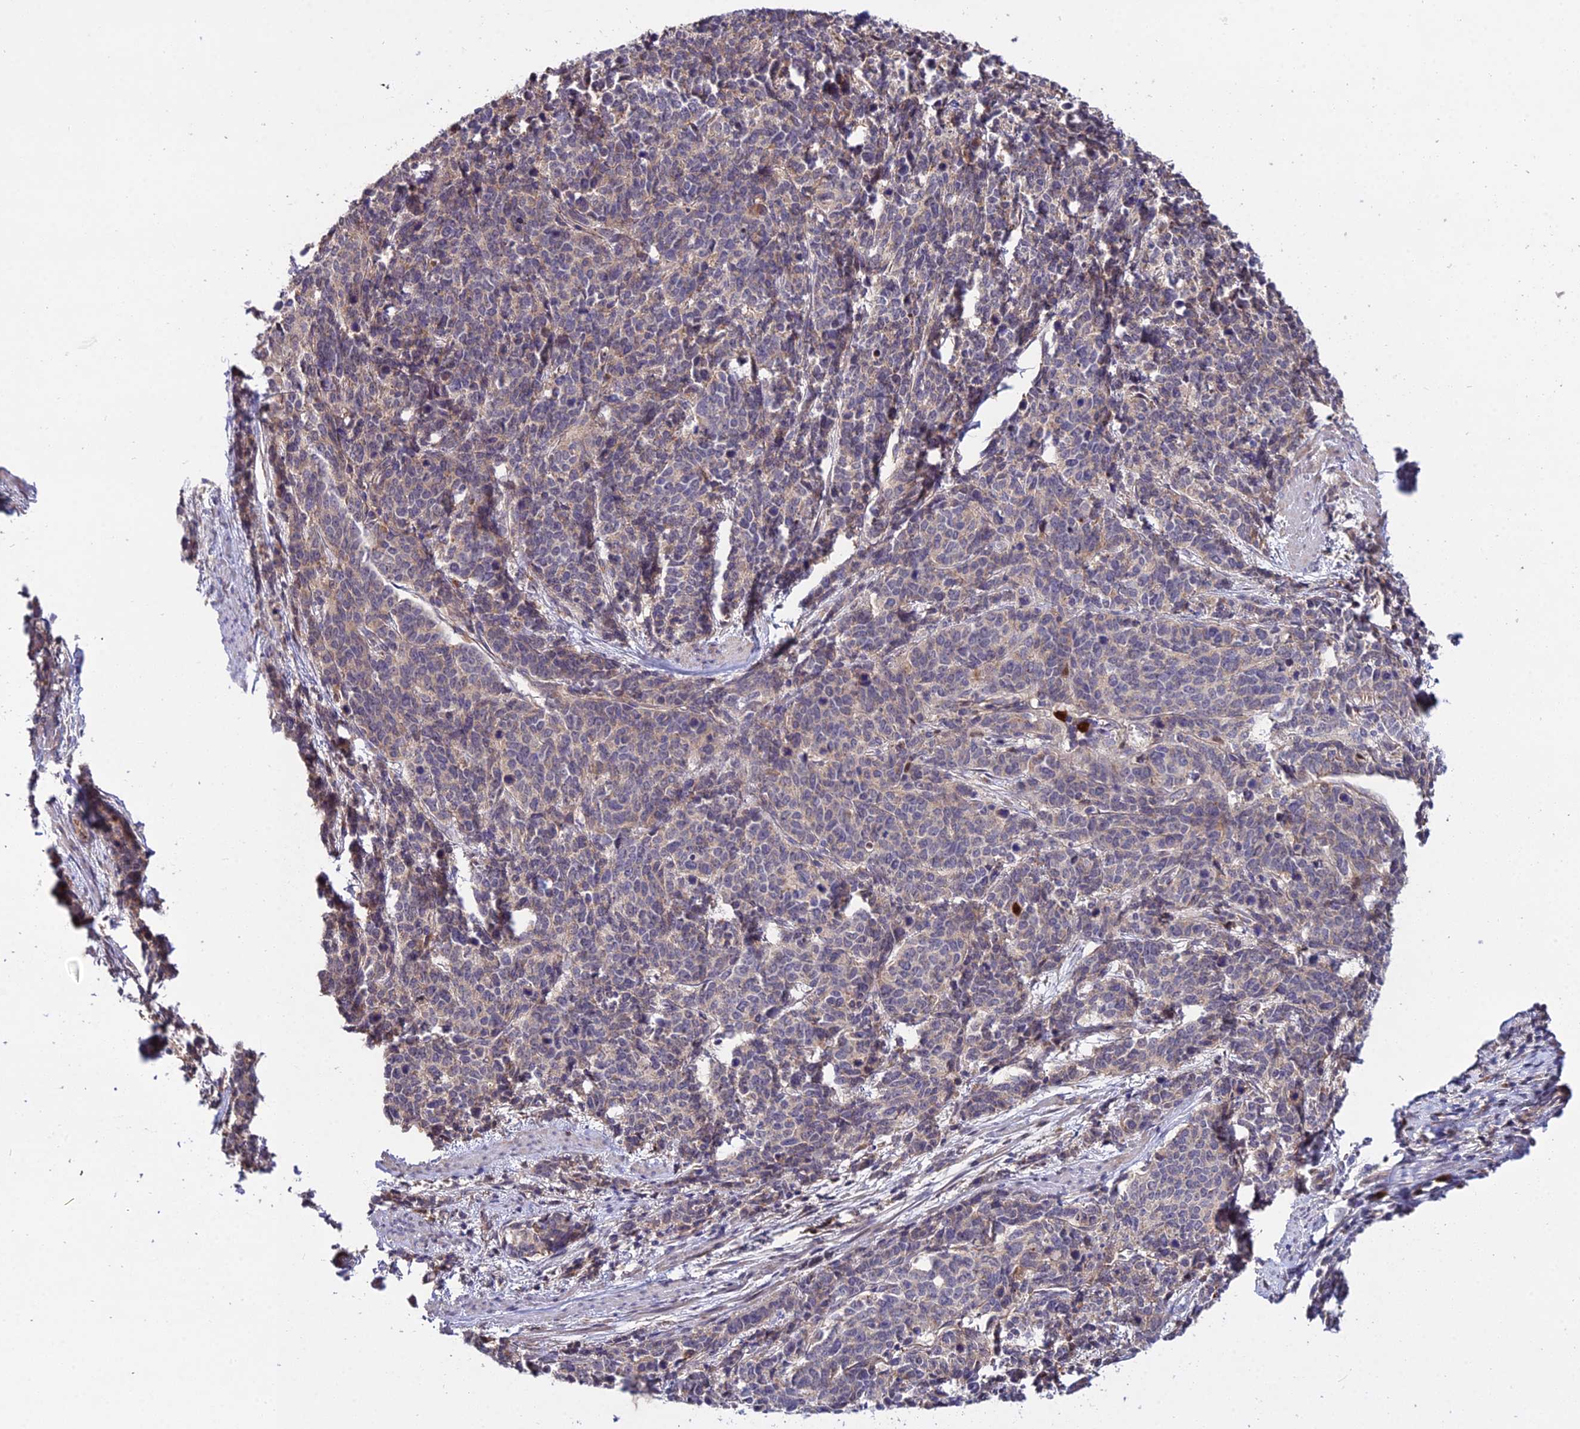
{"staining": {"intensity": "negative", "quantity": "none", "location": "none"}, "tissue": "cervical cancer", "cell_type": "Tumor cells", "image_type": "cancer", "snomed": [{"axis": "morphology", "description": "Squamous cell carcinoma, NOS"}, {"axis": "topography", "description": "Cervix"}], "caption": "Squamous cell carcinoma (cervical) was stained to show a protein in brown. There is no significant expression in tumor cells.", "gene": "EID2", "patient": {"sex": "female", "age": 60}}